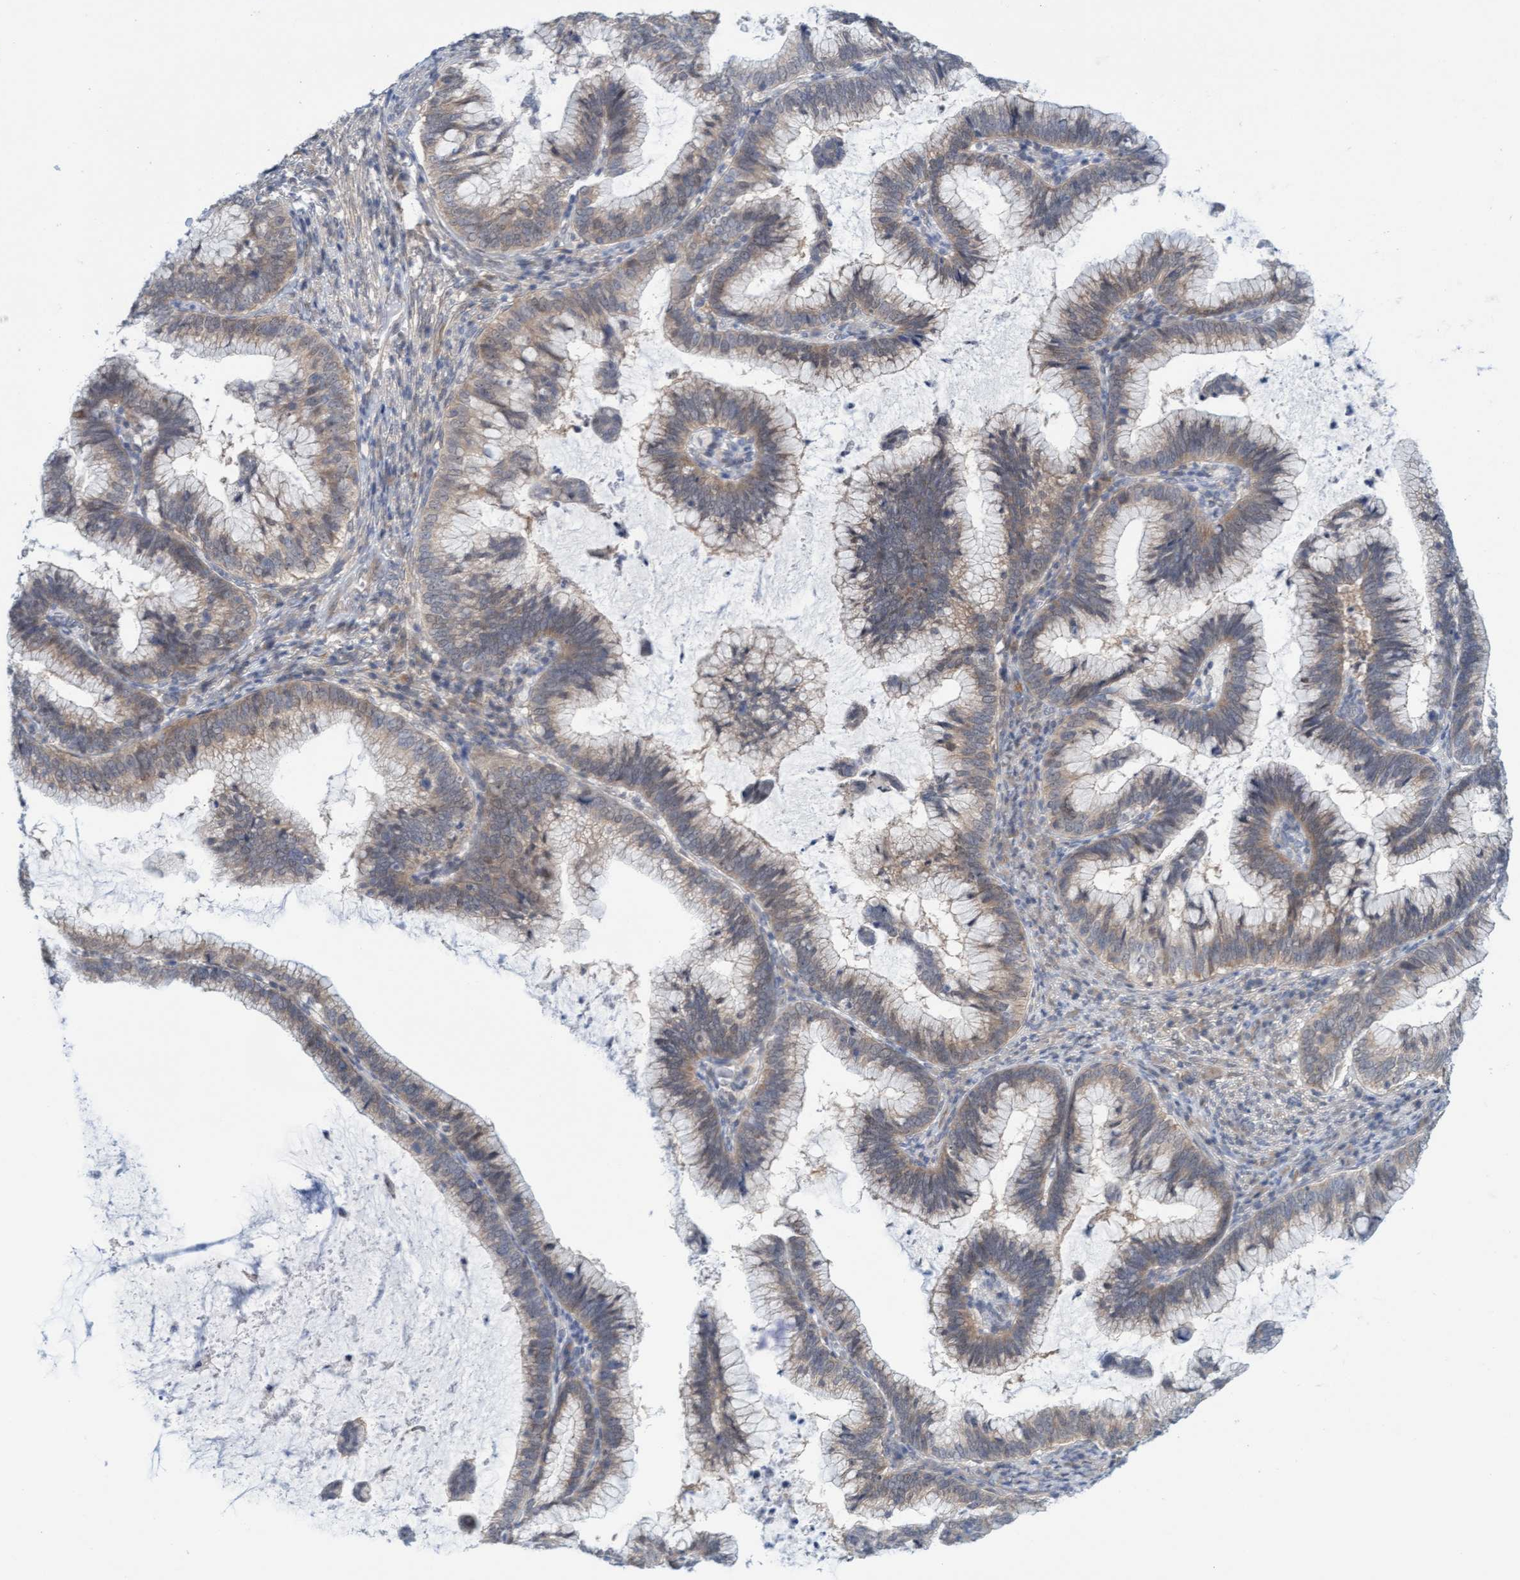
{"staining": {"intensity": "weak", "quantity": ">75%", "location": "cytoplasmic/membranous"}, "tissue": "cervical cancer", "cell_type": "Tumor cells", "image_type": "cancer", "snomed": [{"axis": "morphology", "description": "Adenocarcinoma, NOS"}, {"axis": "topography", "description": "Cervix"}], "caption": "Protein staining exhibits weak cytoplasmic/membranous positivity in about >75% of tumor cells in cervical cancer (adenocarcinoma).", "gene": "AMZ2", "patient": {"sex": "female", "age": 36}}